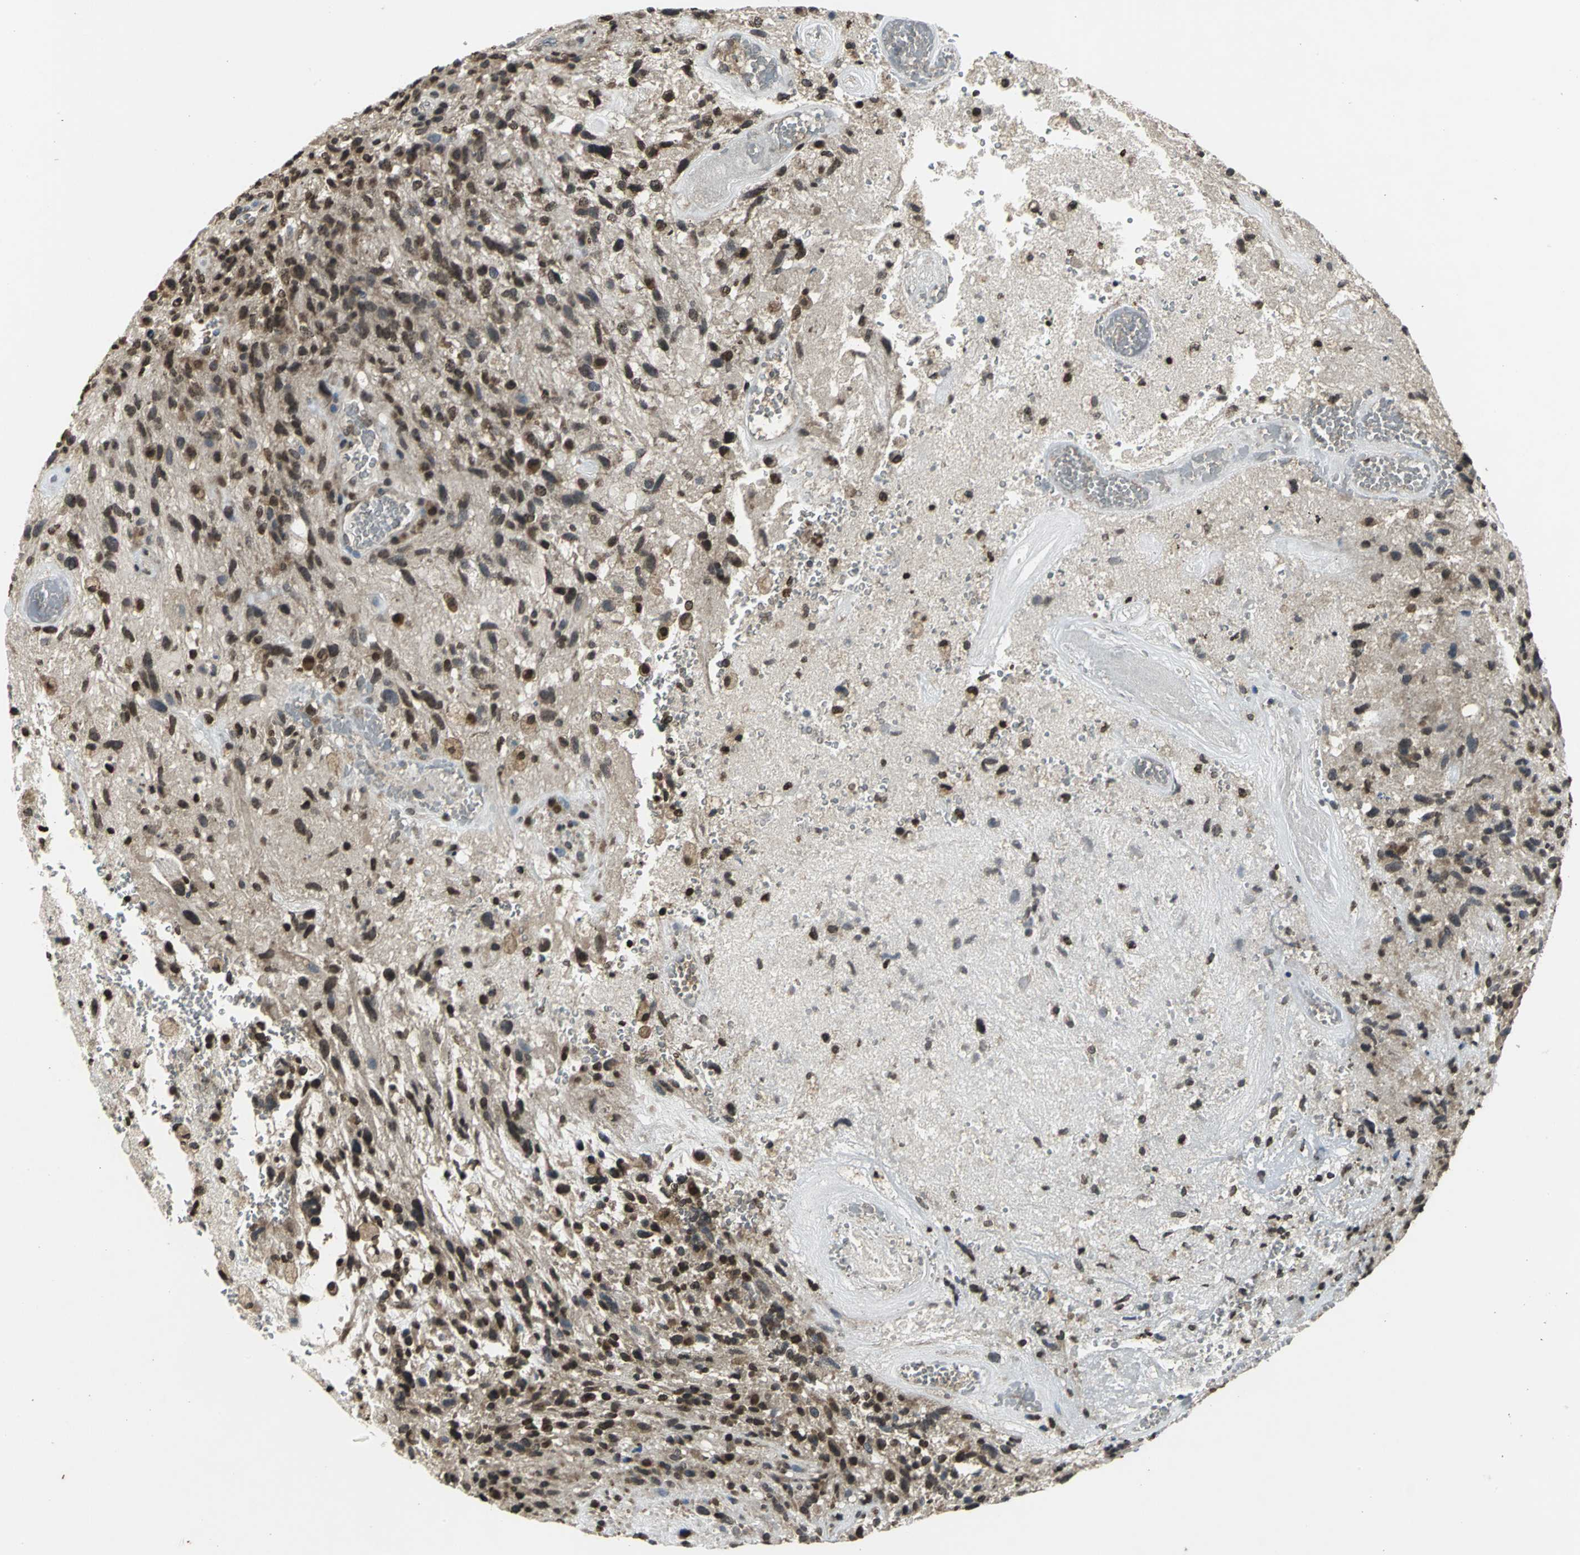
{"staining": {"intensity": "strong", "quantity": ">75%", "location": "cytoplasmic/membranous,nuclear"}, "tissue": "glioma", "cell_type": "Tumor cells", "image_type": "cancer", "snomed": [{"axis": "morphology", "description": "Normal tissue, NOS"}, {"axis": "morphology", "description": "Glioma, malignant, High grade"}, {"axis": "topography", "description": "Cerebral cortex"}], "caption": "Human malignant high-grade glioma stained with a brown dye exhibits strong cytoplasmic/membranous and nuclear positive staining in about >75% of tumor cells.", "gene": "AHR", "patient": {"sex": "male", "age": 75}}